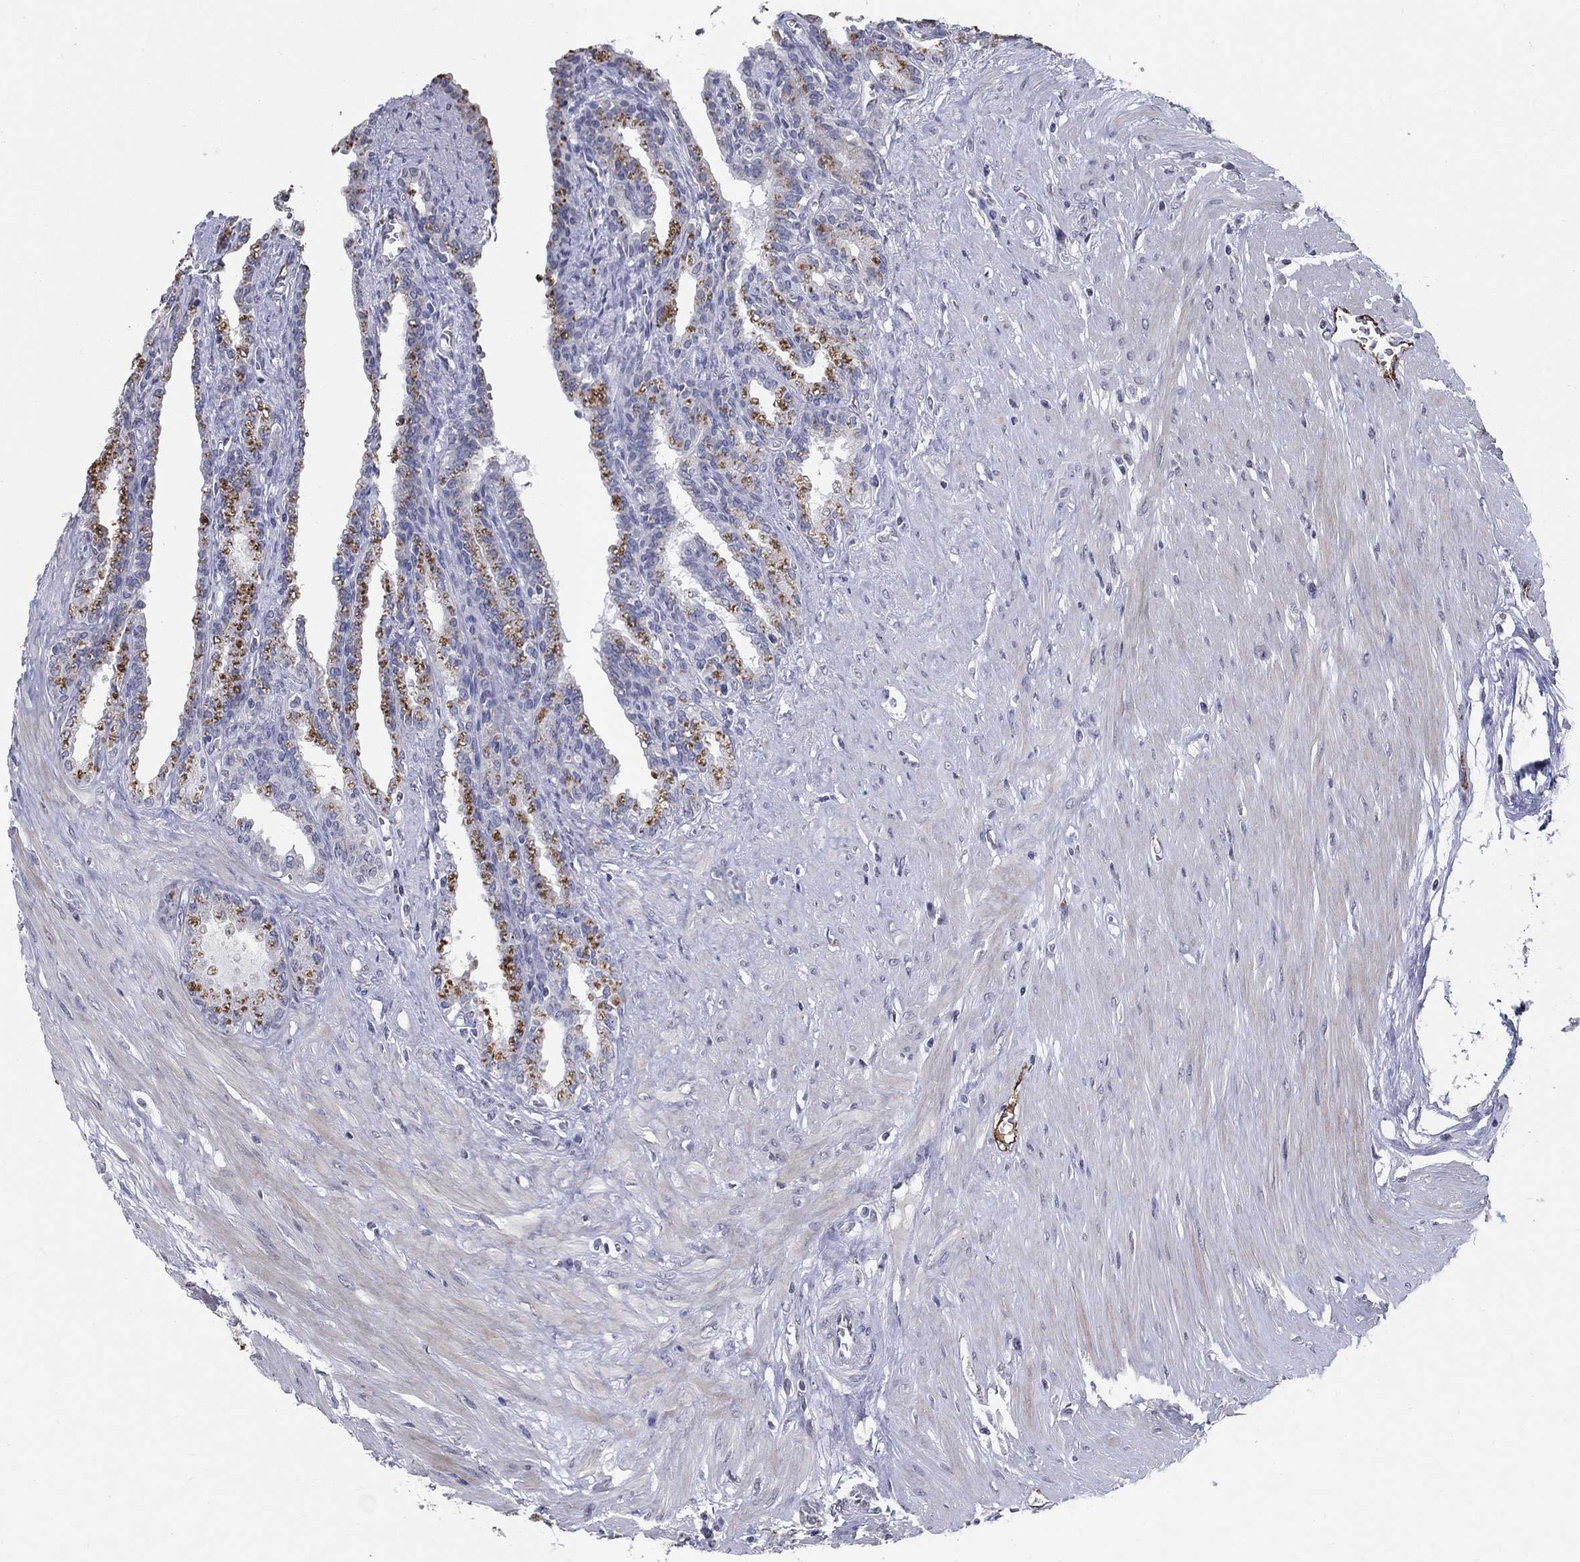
{"staining": {"intensity": "strong", "quantity": "<25%", "location": "cytoplasmic/membranous"}, "tissue": "seminal vesicle", "cell_type": "Glandular cells", "image_type": "normal", "snomed": [{"axis": "morphology", "description": "Normal tissue, NOS"}, {"axis": "morphology", "description": "Urothelial carcinoma, NOS"}, {"axis": "topography", "description": "Urinary bladder"}, {"axis": "topography", "description": "Seminal veicle"}], "caption": "Human seminal vesicle stained with a protein marker exhibits strong staining in glandular cells.", "gene": "TINAG", "patient": {"sex": "male", "age": 76}}